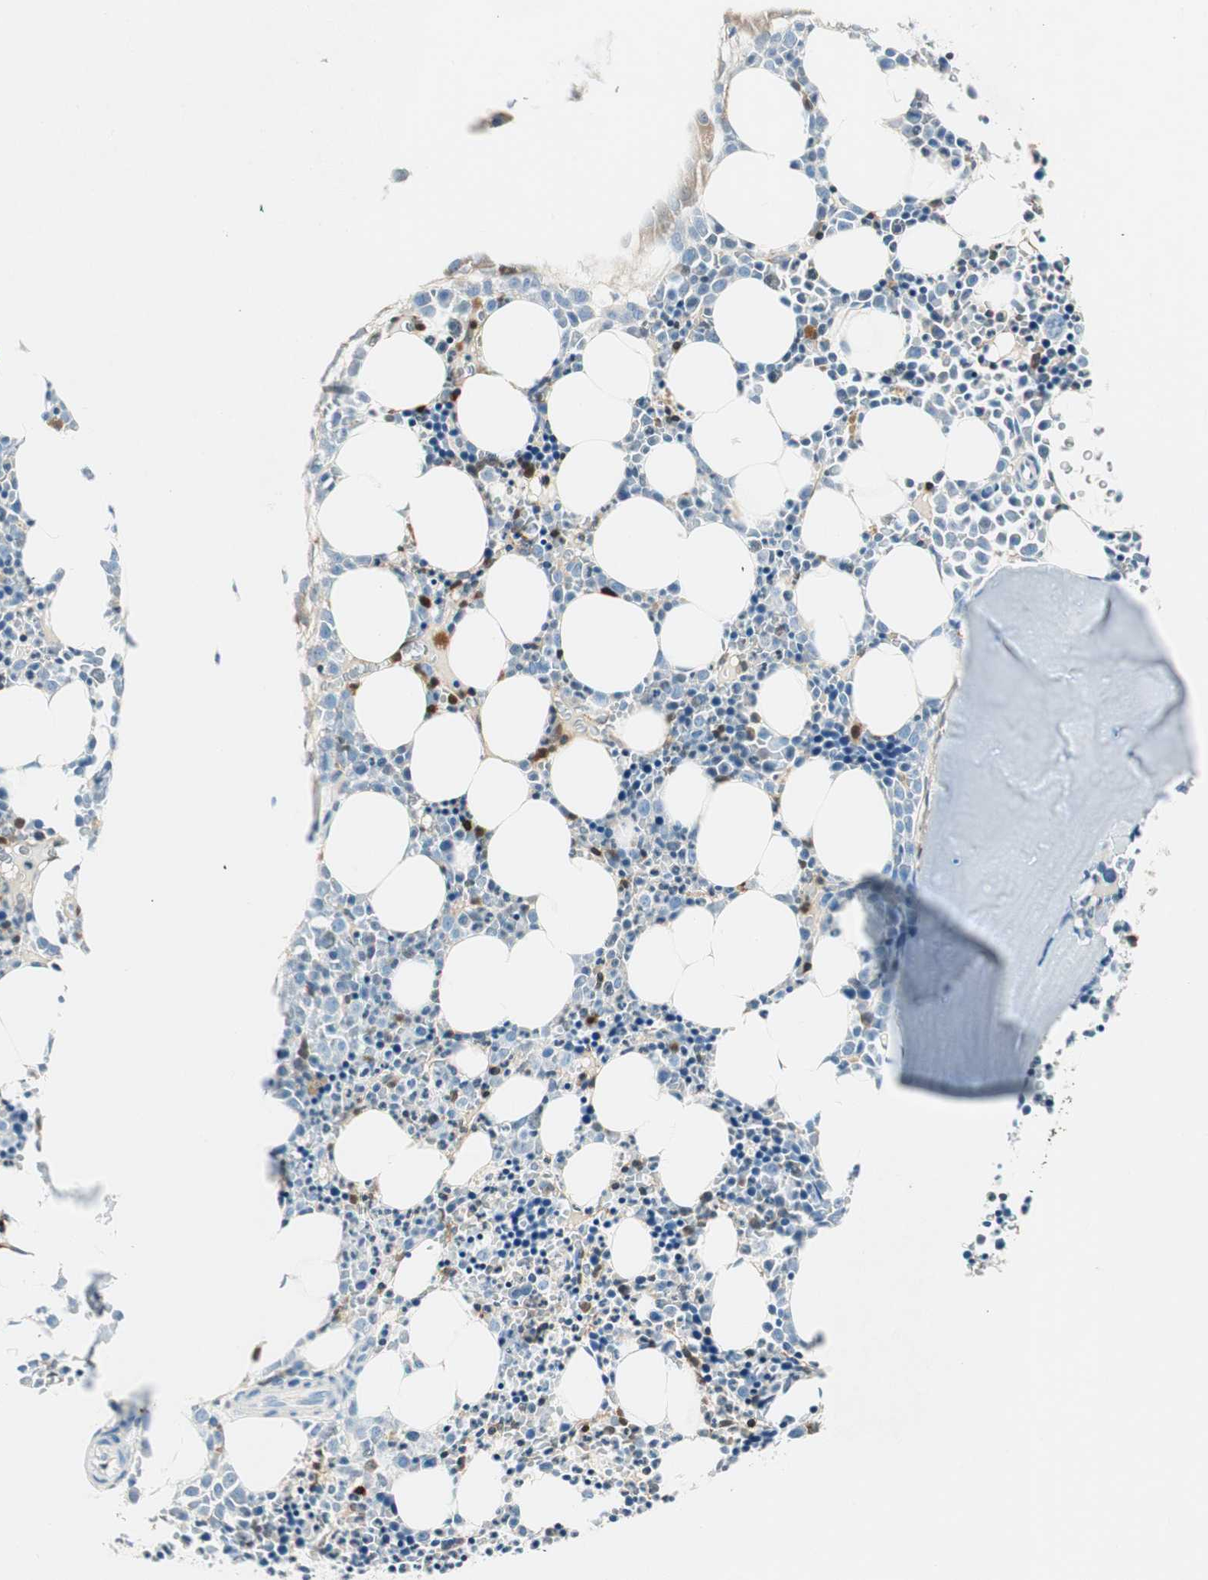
{"staining": {"intensity": "moderate", "quantity": "<25%", "location": "cytoplasmic/membranous,nuclear"}, "tissue": "bone marrow", "cell_type": "Hematopoietic cells", "image_type": "normal", "snomed": [{"axis": "morphology", "description": "Normal tissue, NOS"}, {"axis": "morphology", "description": "Inflammation, NOS"}, {"axis": "topography", "description": "Bone marrow"}], "caption": "Human bone marrow stained with a protein marker demonstrates moderate staining in hematopoietic cells.", "gene": "COTL1", "patient": {"sex": "female", "age": 17}}